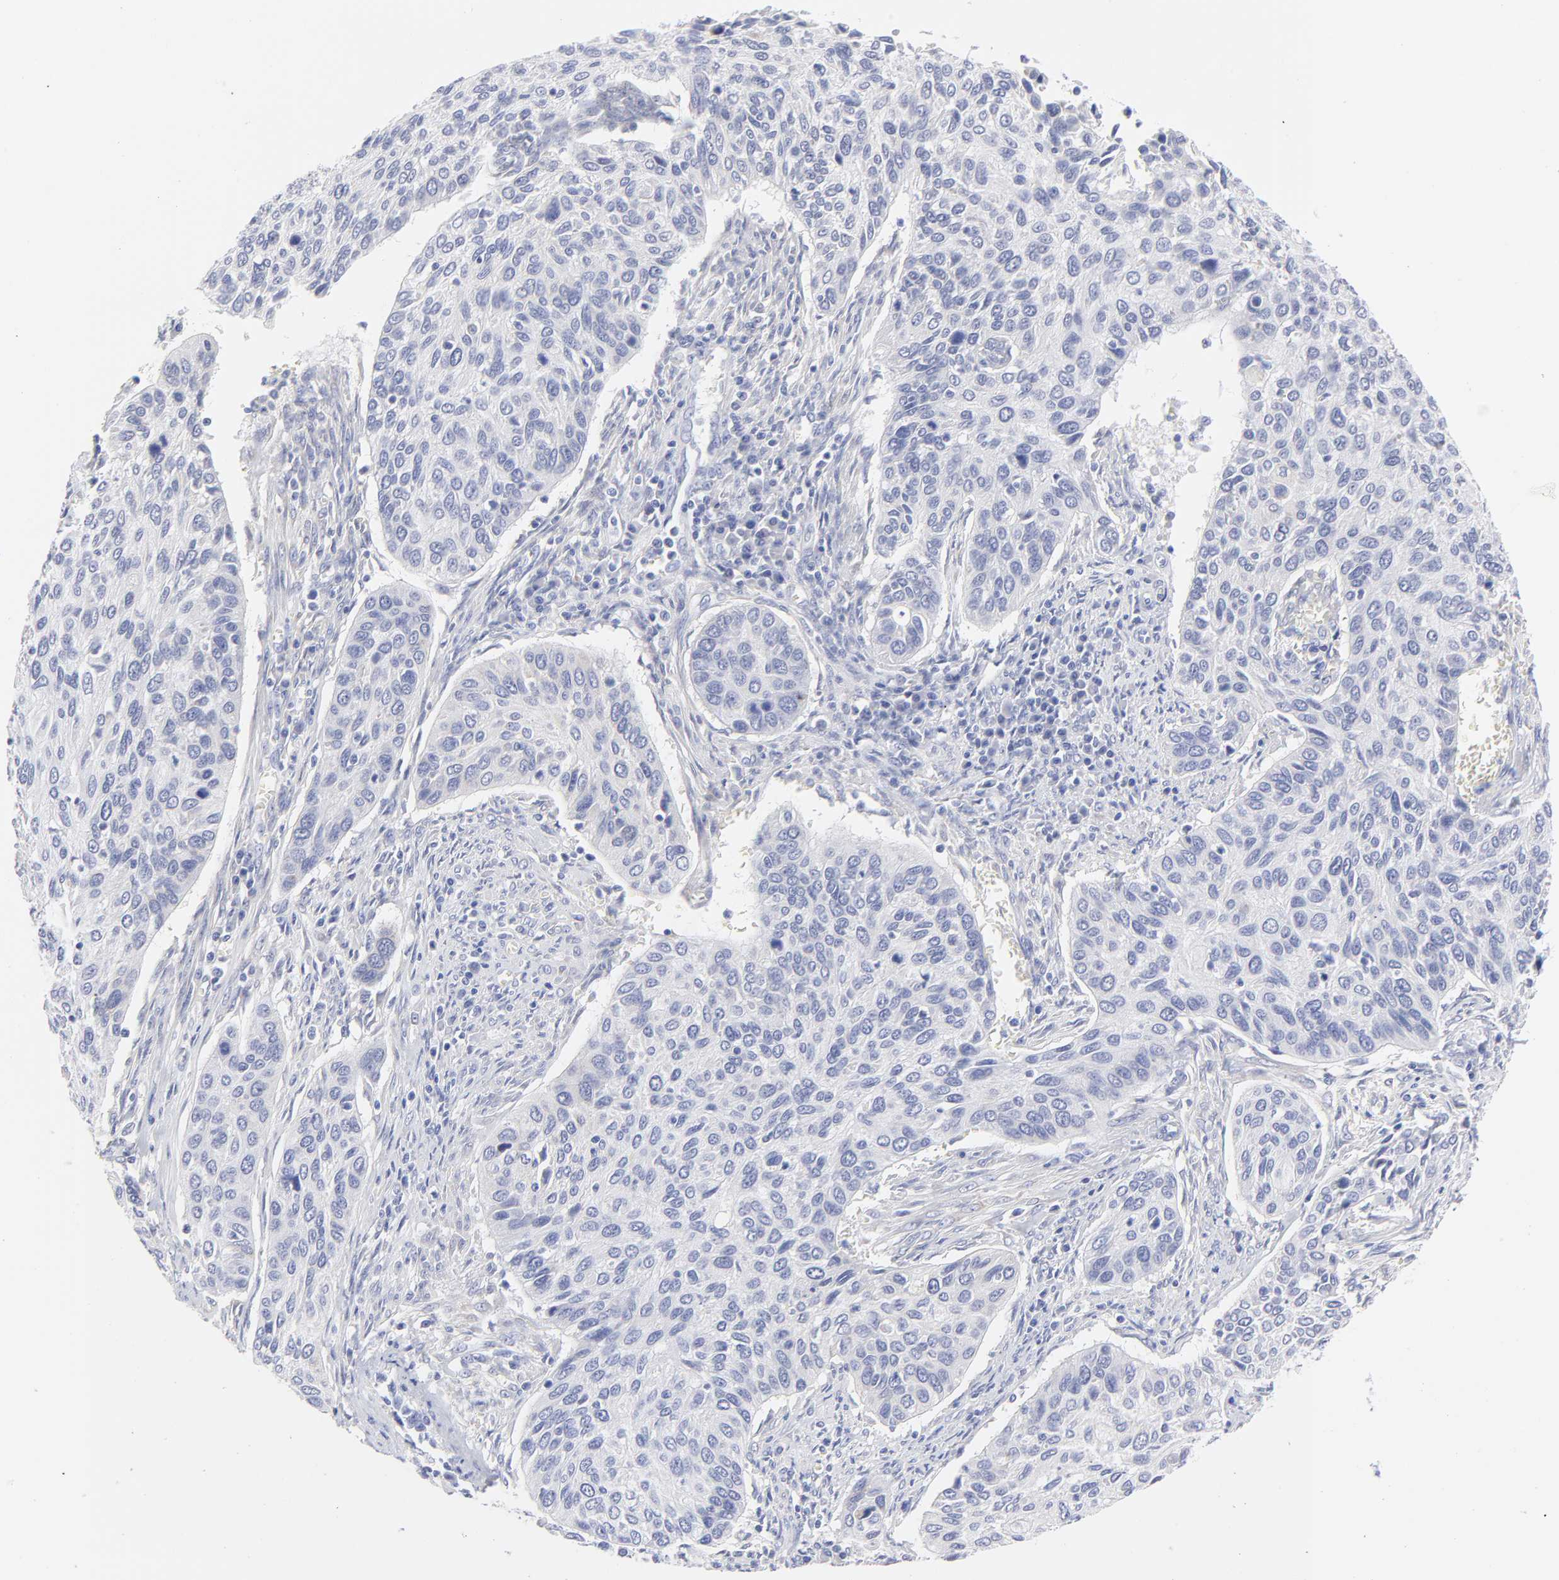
{"staining": {"intensity": "negative", "quantity": "none", "location": "none"}, "tissue": "cervical cancer", "cell_type": "Tumor cells", "image_type": "cancer", "snomed": [{"axis": "morphology", "description": "Squamous cell carcinoma, NOS"}, {"axis": "topography", "description": "Cervix"}], "caption": "High magnification brightfield microscopy of cervical squamous cell carcinoma stained with DAB (brown) and counterstained with hematoxylin (blue): tumor cells show no significant expression.", "gene": "DUSP9", "patient": {"sex": "female", "age": 57}}